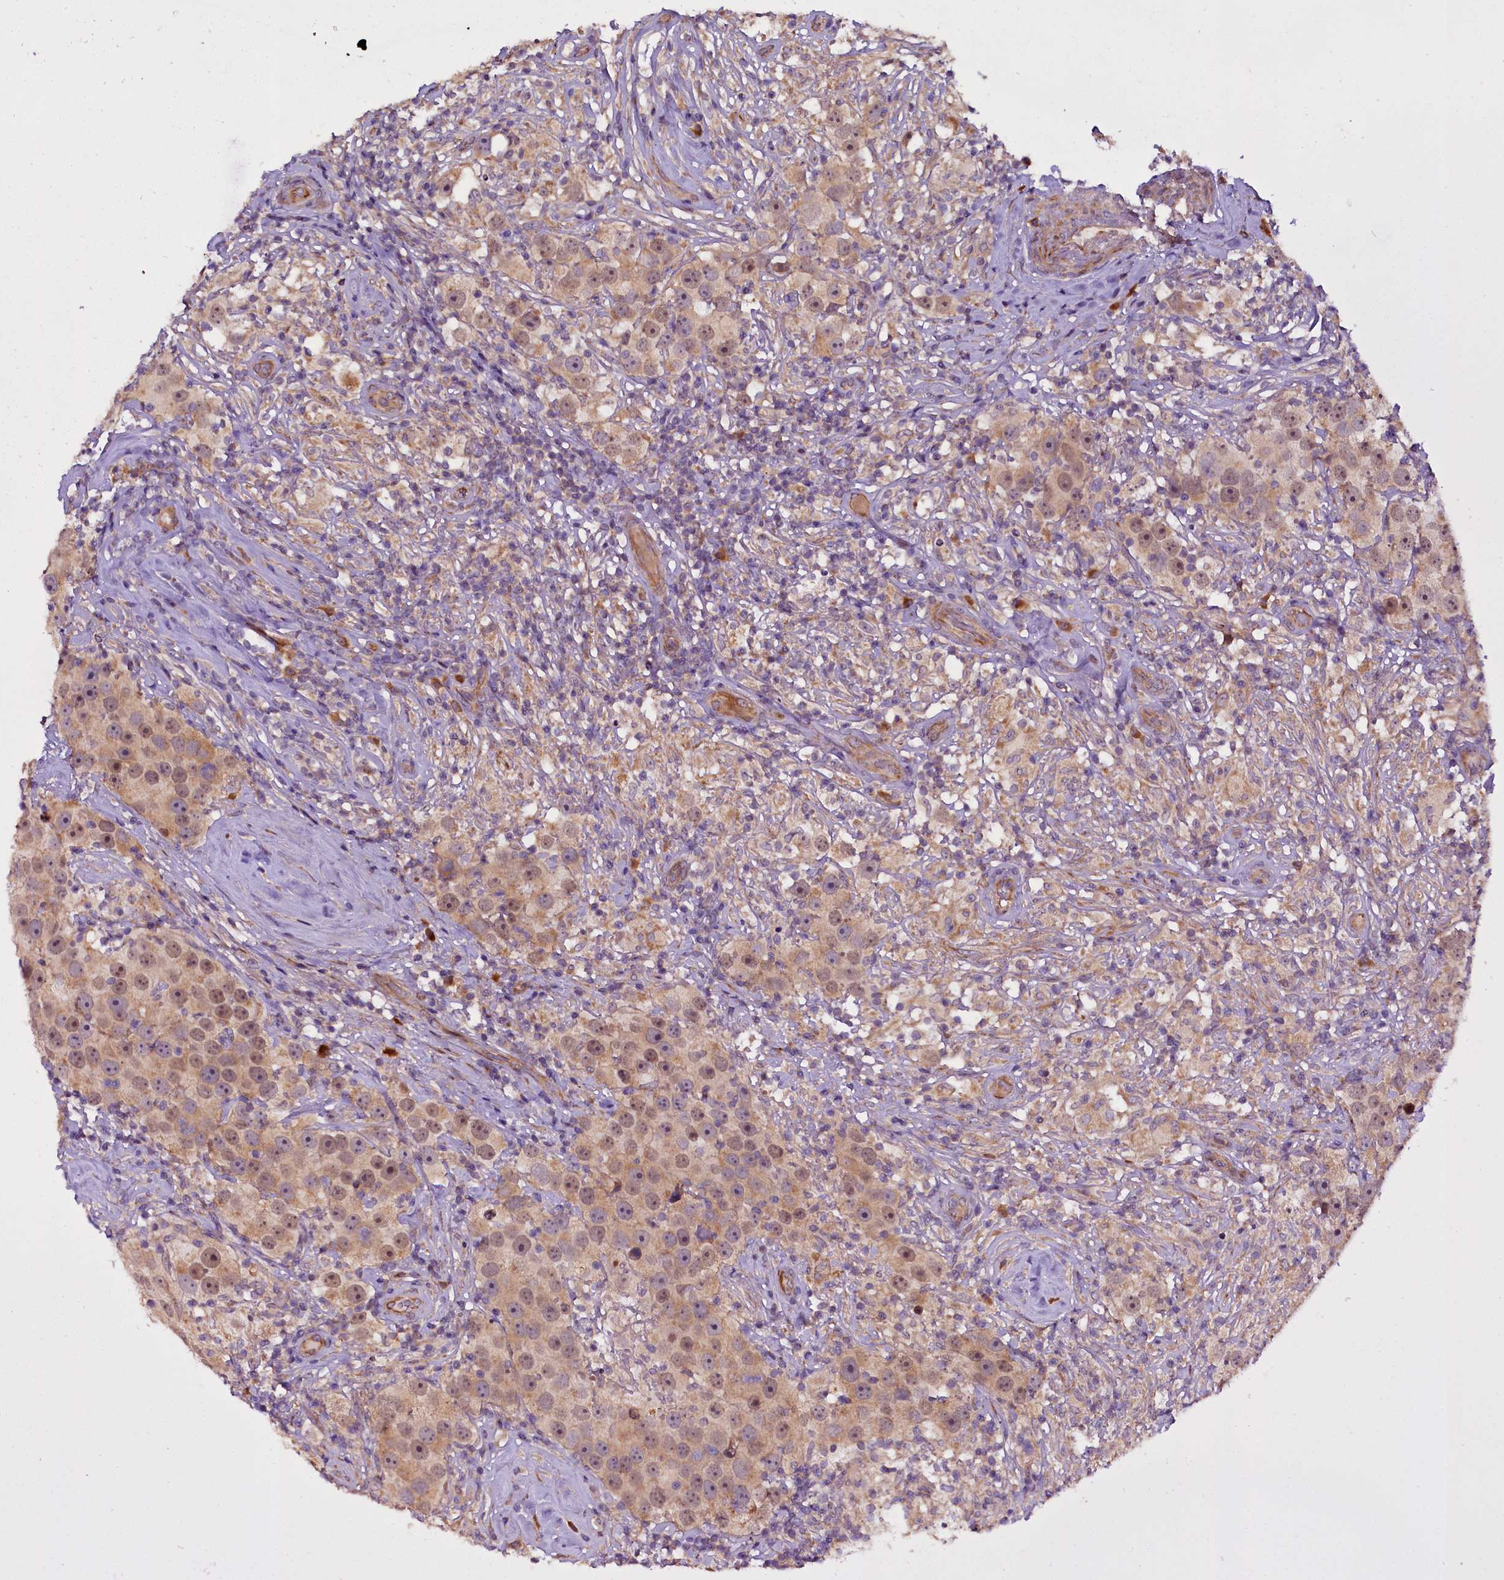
{"staining": {"intensity": "weak", "quantity": "25%-75%", "location": "cytoplasmic/membranous"}, "tissue": "testis cancer", "cell_type": "Tumor cells", "image_type": "cancer", "snomed": [{"axis": "morphology", "description": "Seminoma, NOS"}, {"axis": "topography", "description": "Testis"}], "caption": "Protein positivity by immunohistochemistry exhibits weak cytoplasmic/membranous staining in approximately 25%-75% of tumor cells in testis seminoma.", "gene": "RPUSD2", "patient": {"sex": "male", "age": 49}}